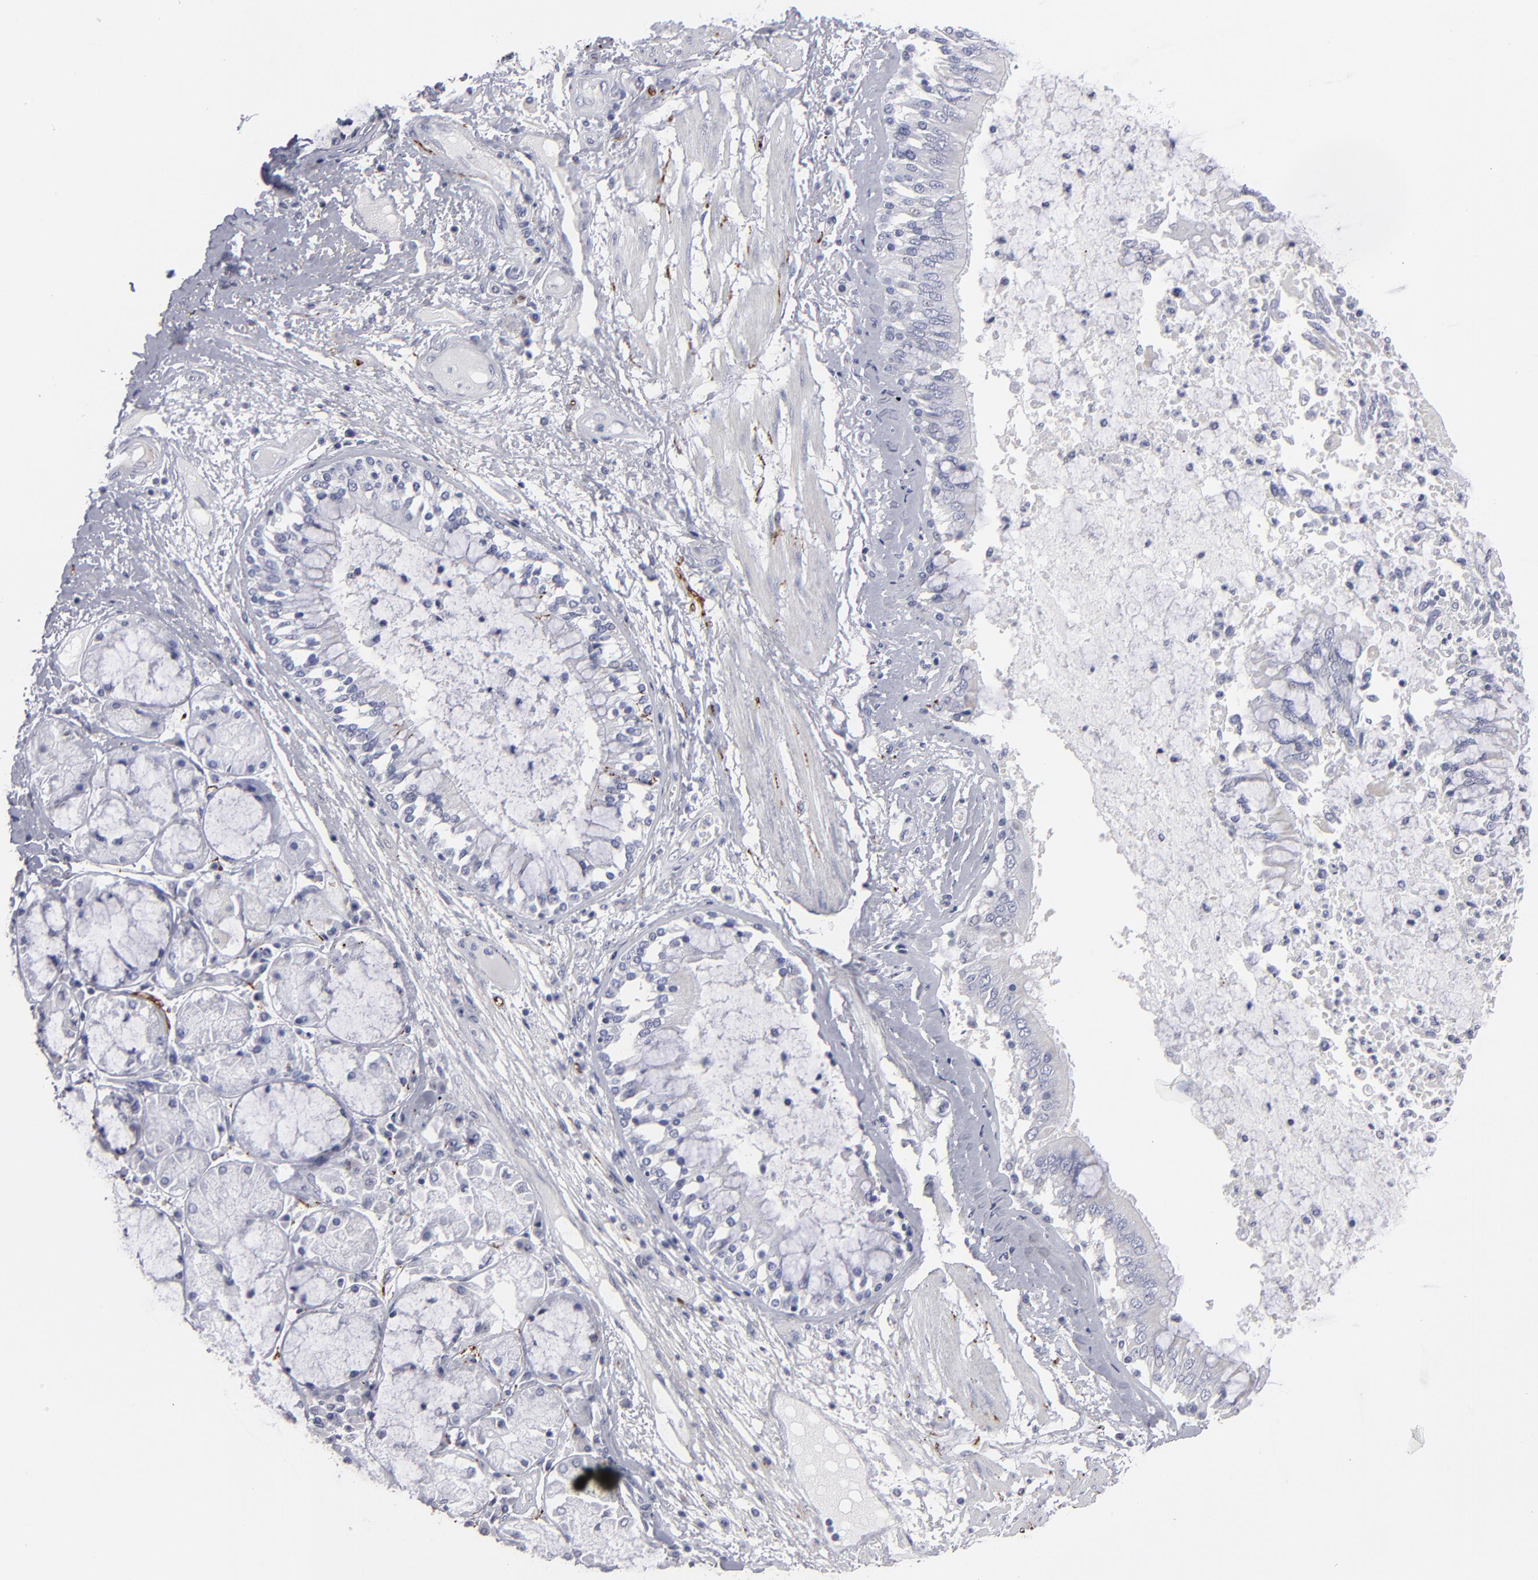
{"staining": {"intensity": "negative", "quantity": "none", "location": "none"}, "tissue": "bronchus", "cell_type": "Respiratory epithelial cells", "image_type": "normal", "snomed": [{"axis": "morphology", "description": "Normal tissue, NOS"}, {"axis": "topography", "description": "Cartilage tissue"}, {"axis": "topography", "description": "Bronchus"}, {"axis": "topography", "description": "Lung"}], "caption": "Immunohistochemistry image of normal bronchus stained for a protein (brown), which reveals no staining in respiratory epithelial cells.", "gene": "CADM3", "patient": {"sex": "female", "age": 49}}